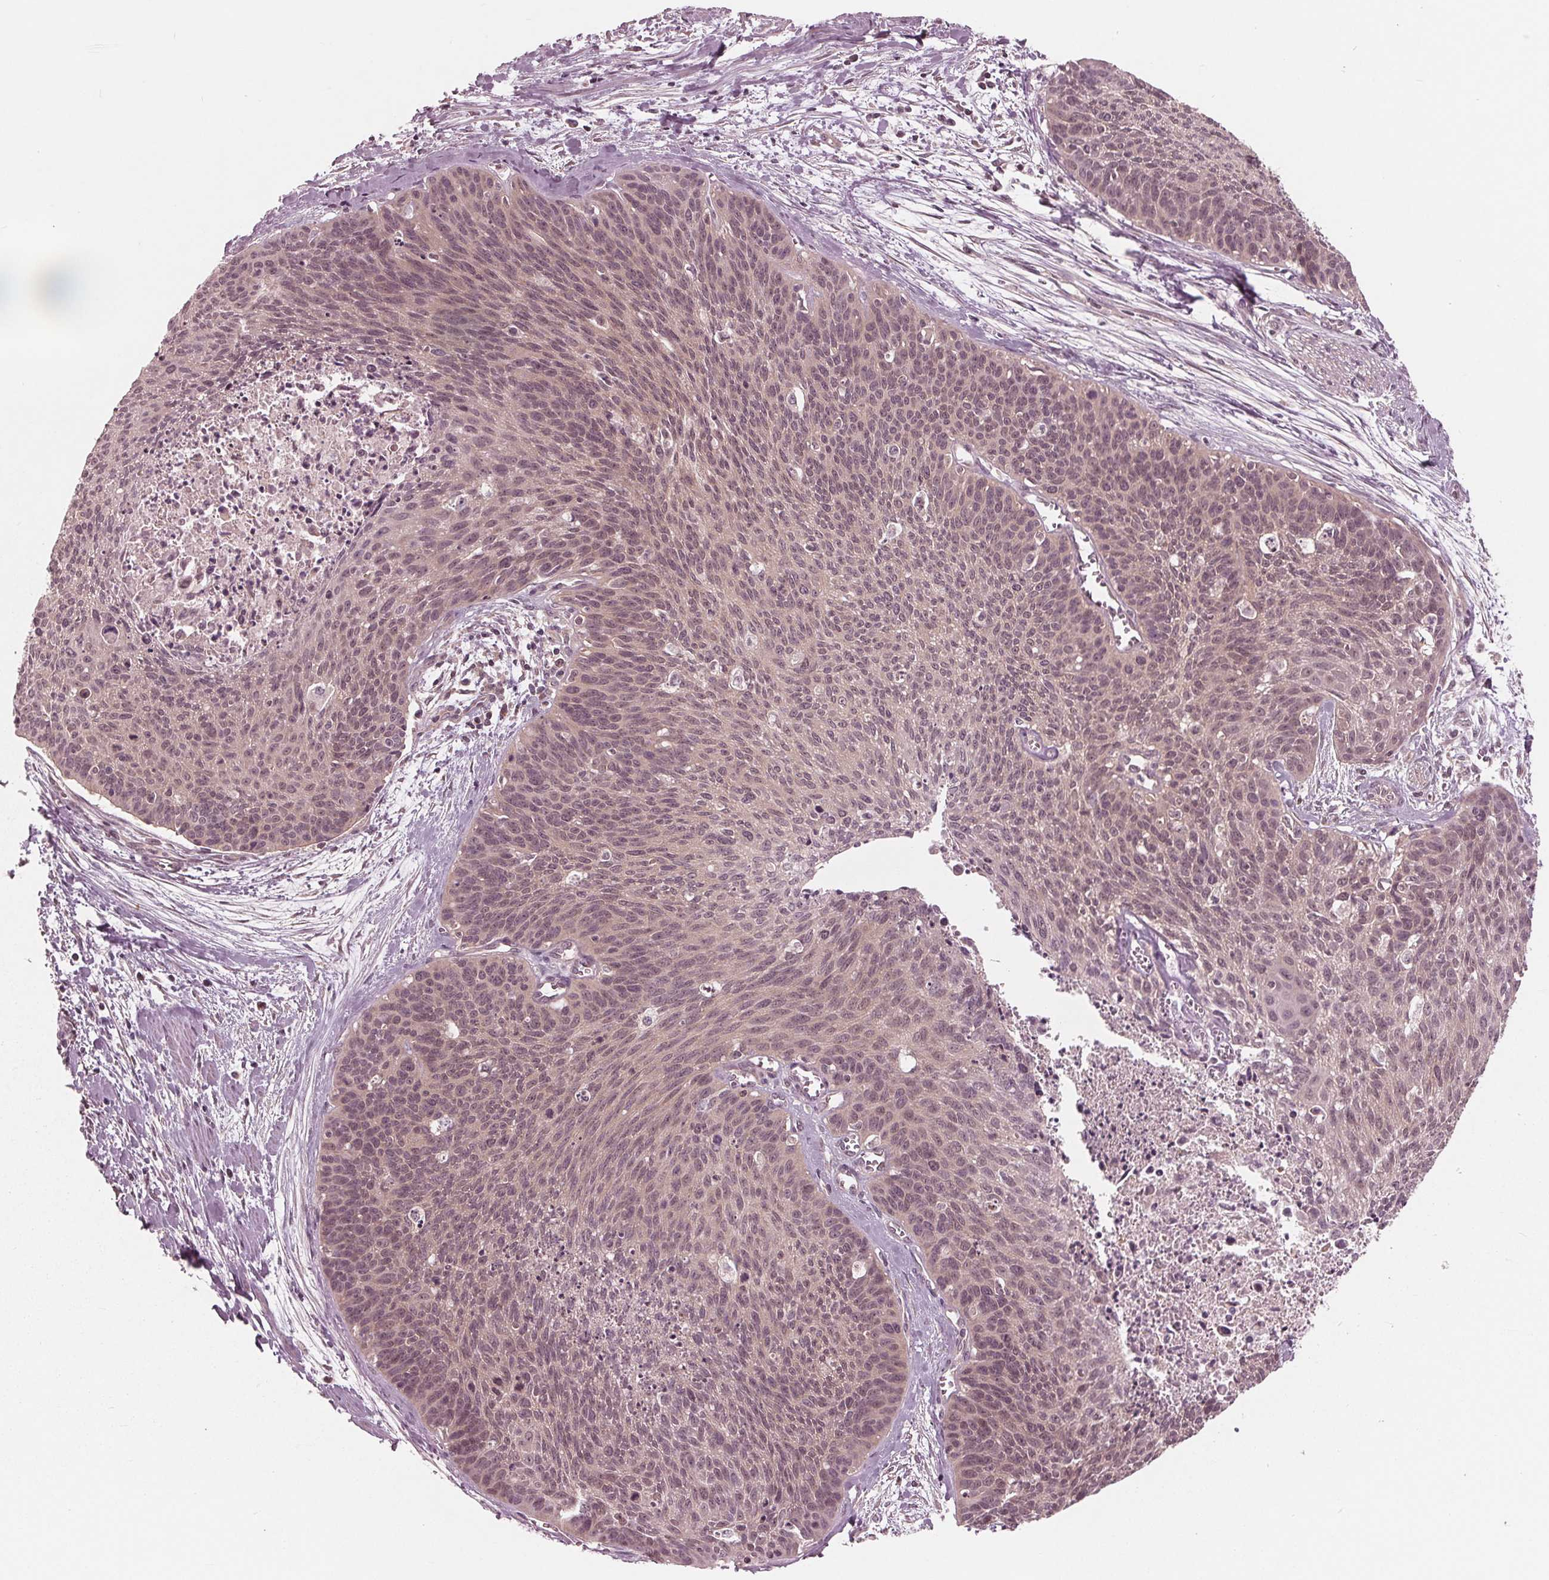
{"staining": {"intensity": "weak", "quantity": ">75%", "location": "cytoplasmic/membranous"}, "tissue": "cervical cancer", "cell_type": "Tumor cells", "image_type": "cancer", "snomed": [{"axis": "morphology", "description": "Squamous cell carcinoma, NOS"}, {"axis": "topography", "description": "Cervix"}], "caption": "Immunohistochemical staining of human squamous cell carcinoma (cervical) demonstrates low levels of weak cytoplasmic/membranous protein staining in about >75% of tumor cells.", "gene": "UBALD1", "patient": {"sex": "female", "age": 55}}